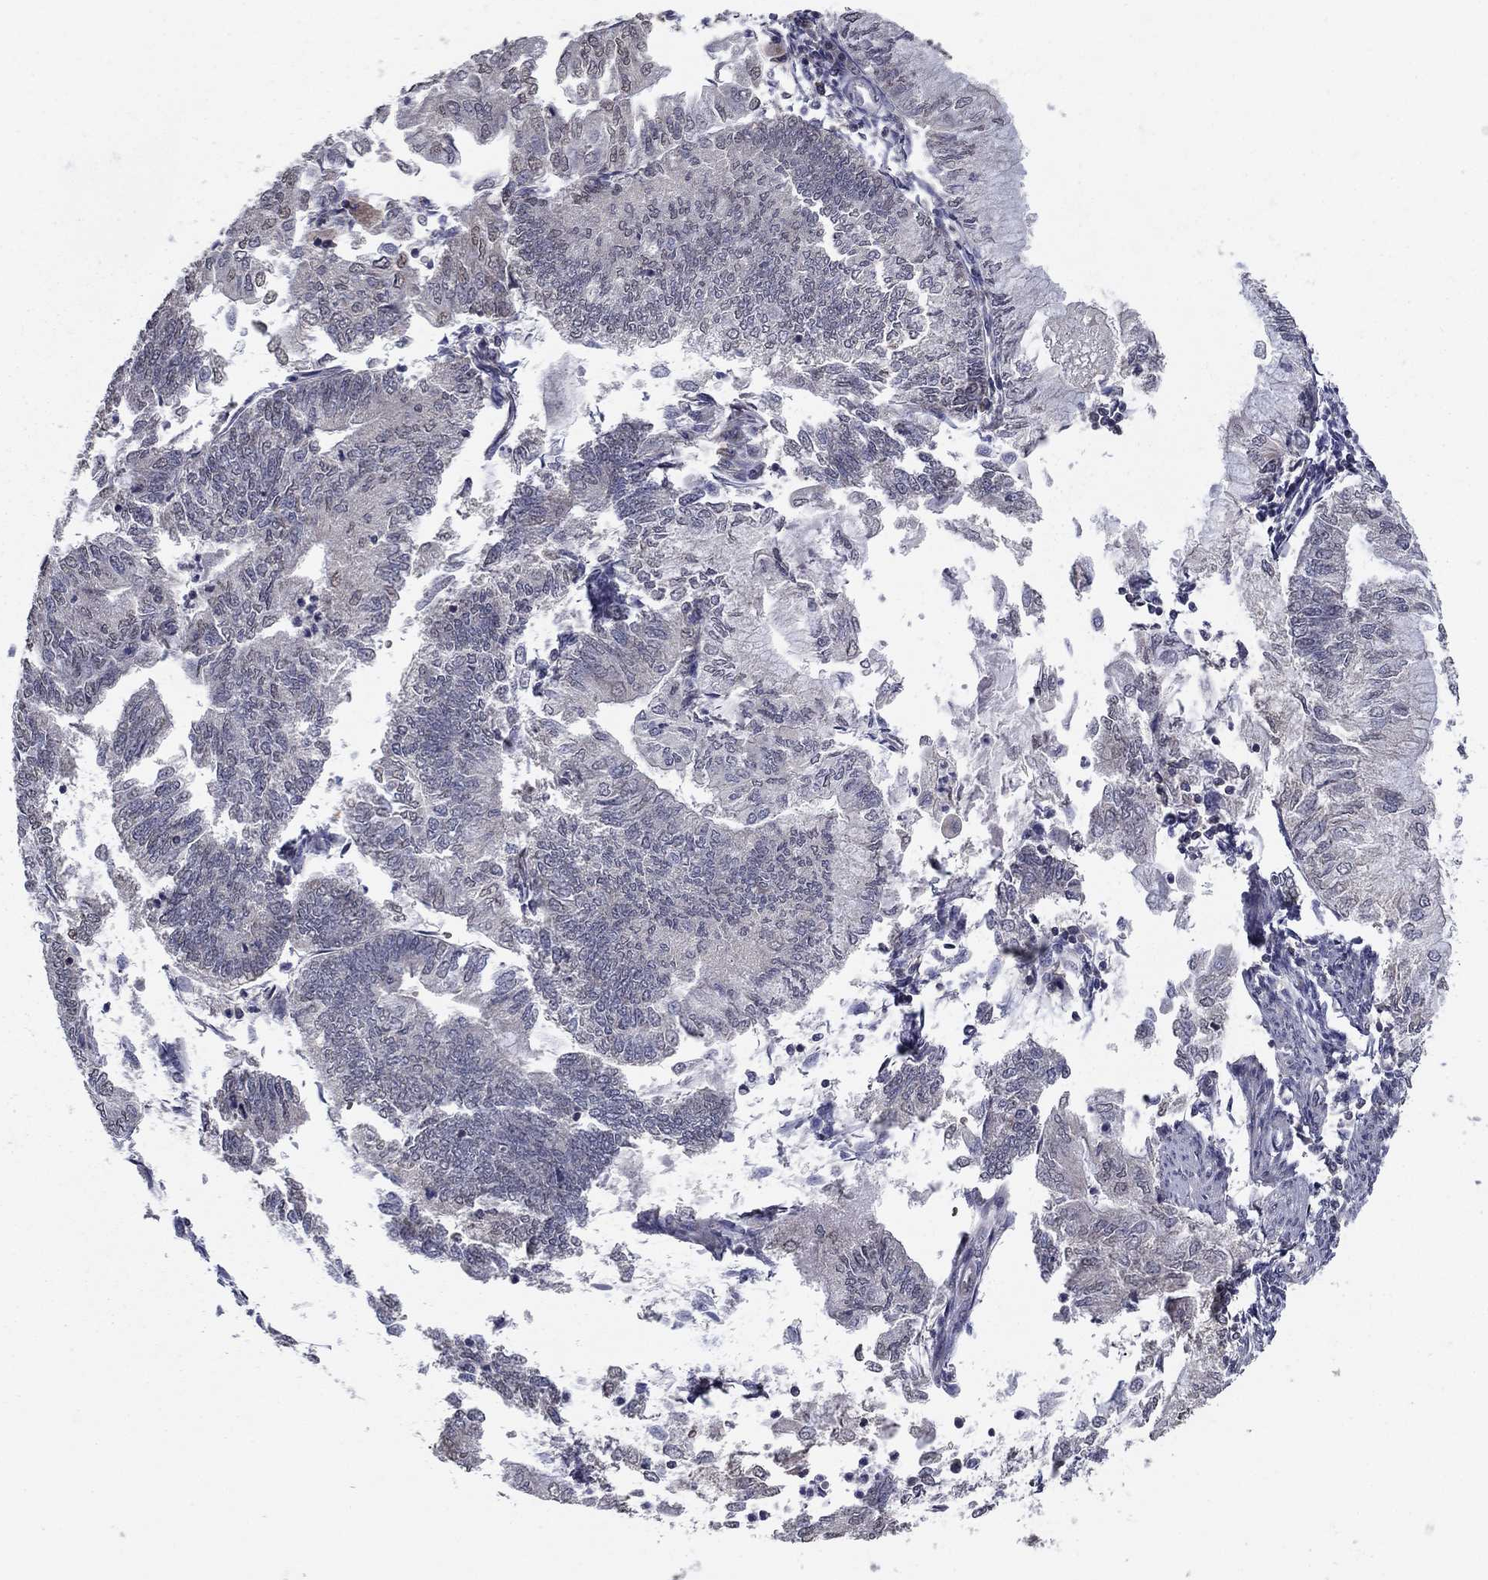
{"staining": {"intensity": "negative", "quantity": "none", "location": "none"}, "tissue": "endometrial cancer", "cell_type": "Tumor cells", "image_type": "cancer", "snomed": [{"axis": "morphology", "description": "Adenocarcinoma, NOS"}, {"axis": "topography", "description": "Endometrium"}], "caption": "DAB (3,3'-diaminobenzidine) immunohistochemical staining of adenocarcinoma (endometrial) reveals no significant staining in tumor cells.", "gene": "SLC2A13", "patient": {"sex": "female", "age": 59}}